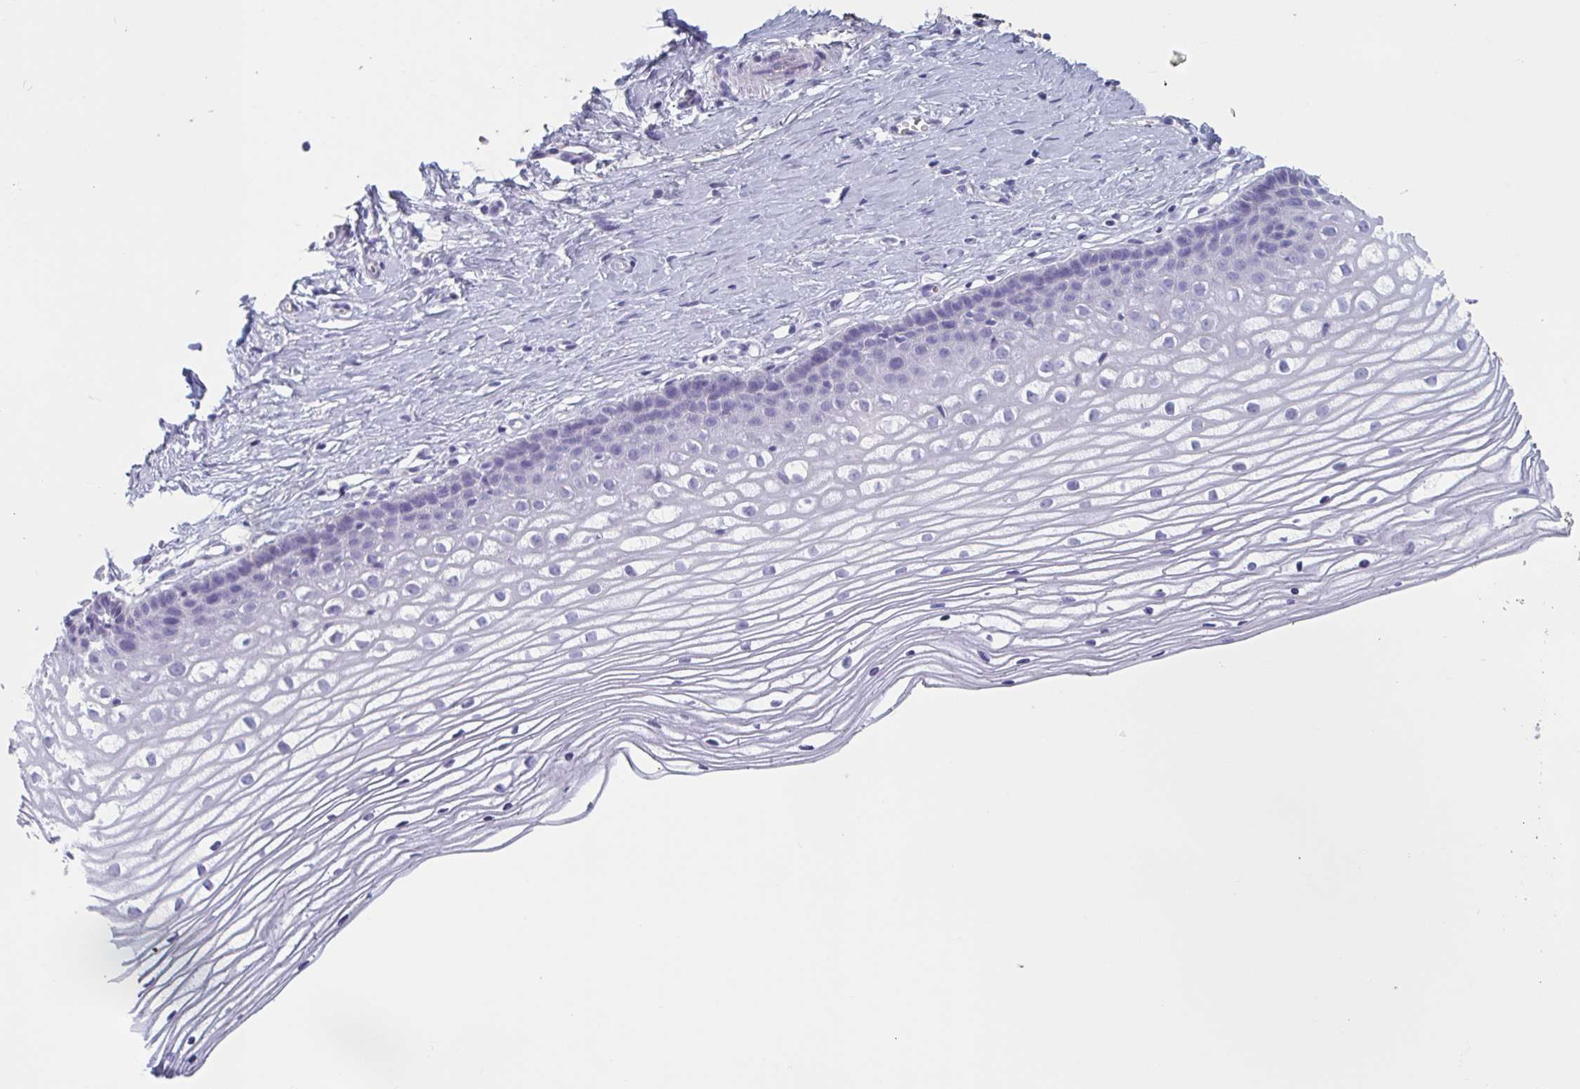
{"staining": {"intensity": "negative", "quantity": "none", "location": "none"}, "tissue": "cervix", "cell_type": "Squamous epithelial cells", "image_type": "normal", "snomed": [{"axis": "morphology", "description": "Normal tissue, NOS"}, {"axis": "topography", "description": "Cervix"}], "caption": "Protein analysis of unremarkable cervix displays no significant positivity in squamous epithelial cells. Nuclei are stained in blue.", "gene": "HSD11B2", "patient": {"sex": "female", "age": 40}}